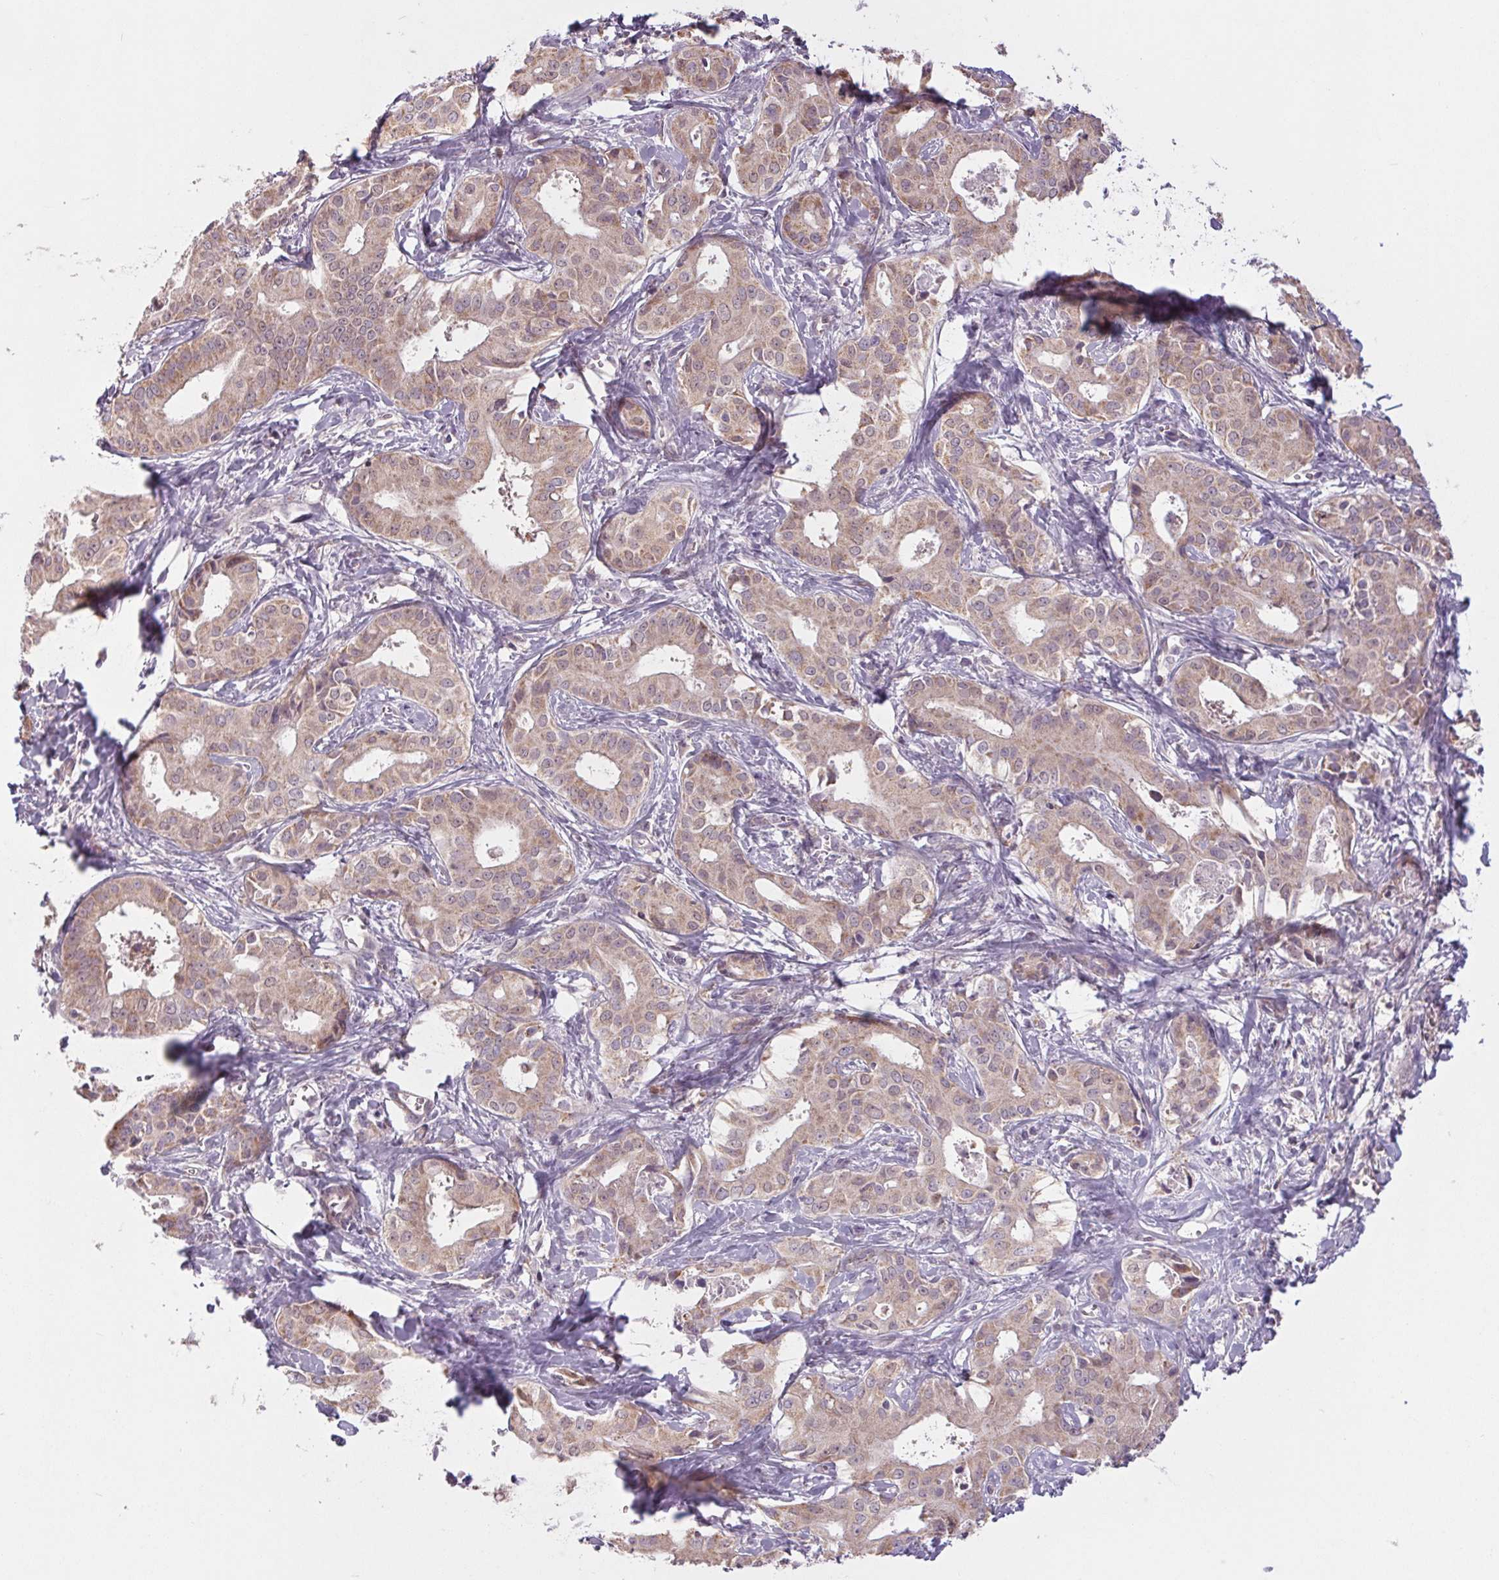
{"staining": {"intensity": "weak", "quantity": ">75%", "location": "cytoplasmic/membranous"}, "tissue": "liver cancer", "cell_type": "Tumor cells", "image_type": "cancer", "snomed": [{"axis": "morphology", "description": "Cholangiocarcinoma"}, {"axis": "topography", "description": "Liver"}], "caption": "Human liver cholangiocarcinoma stained with a brown dye demonstrates weak cytoplasmic/membranous positive staining in about >75% of tumor cells.", "gene": "MAP3K5", "patient": {"sex": "female", "age": 65}}